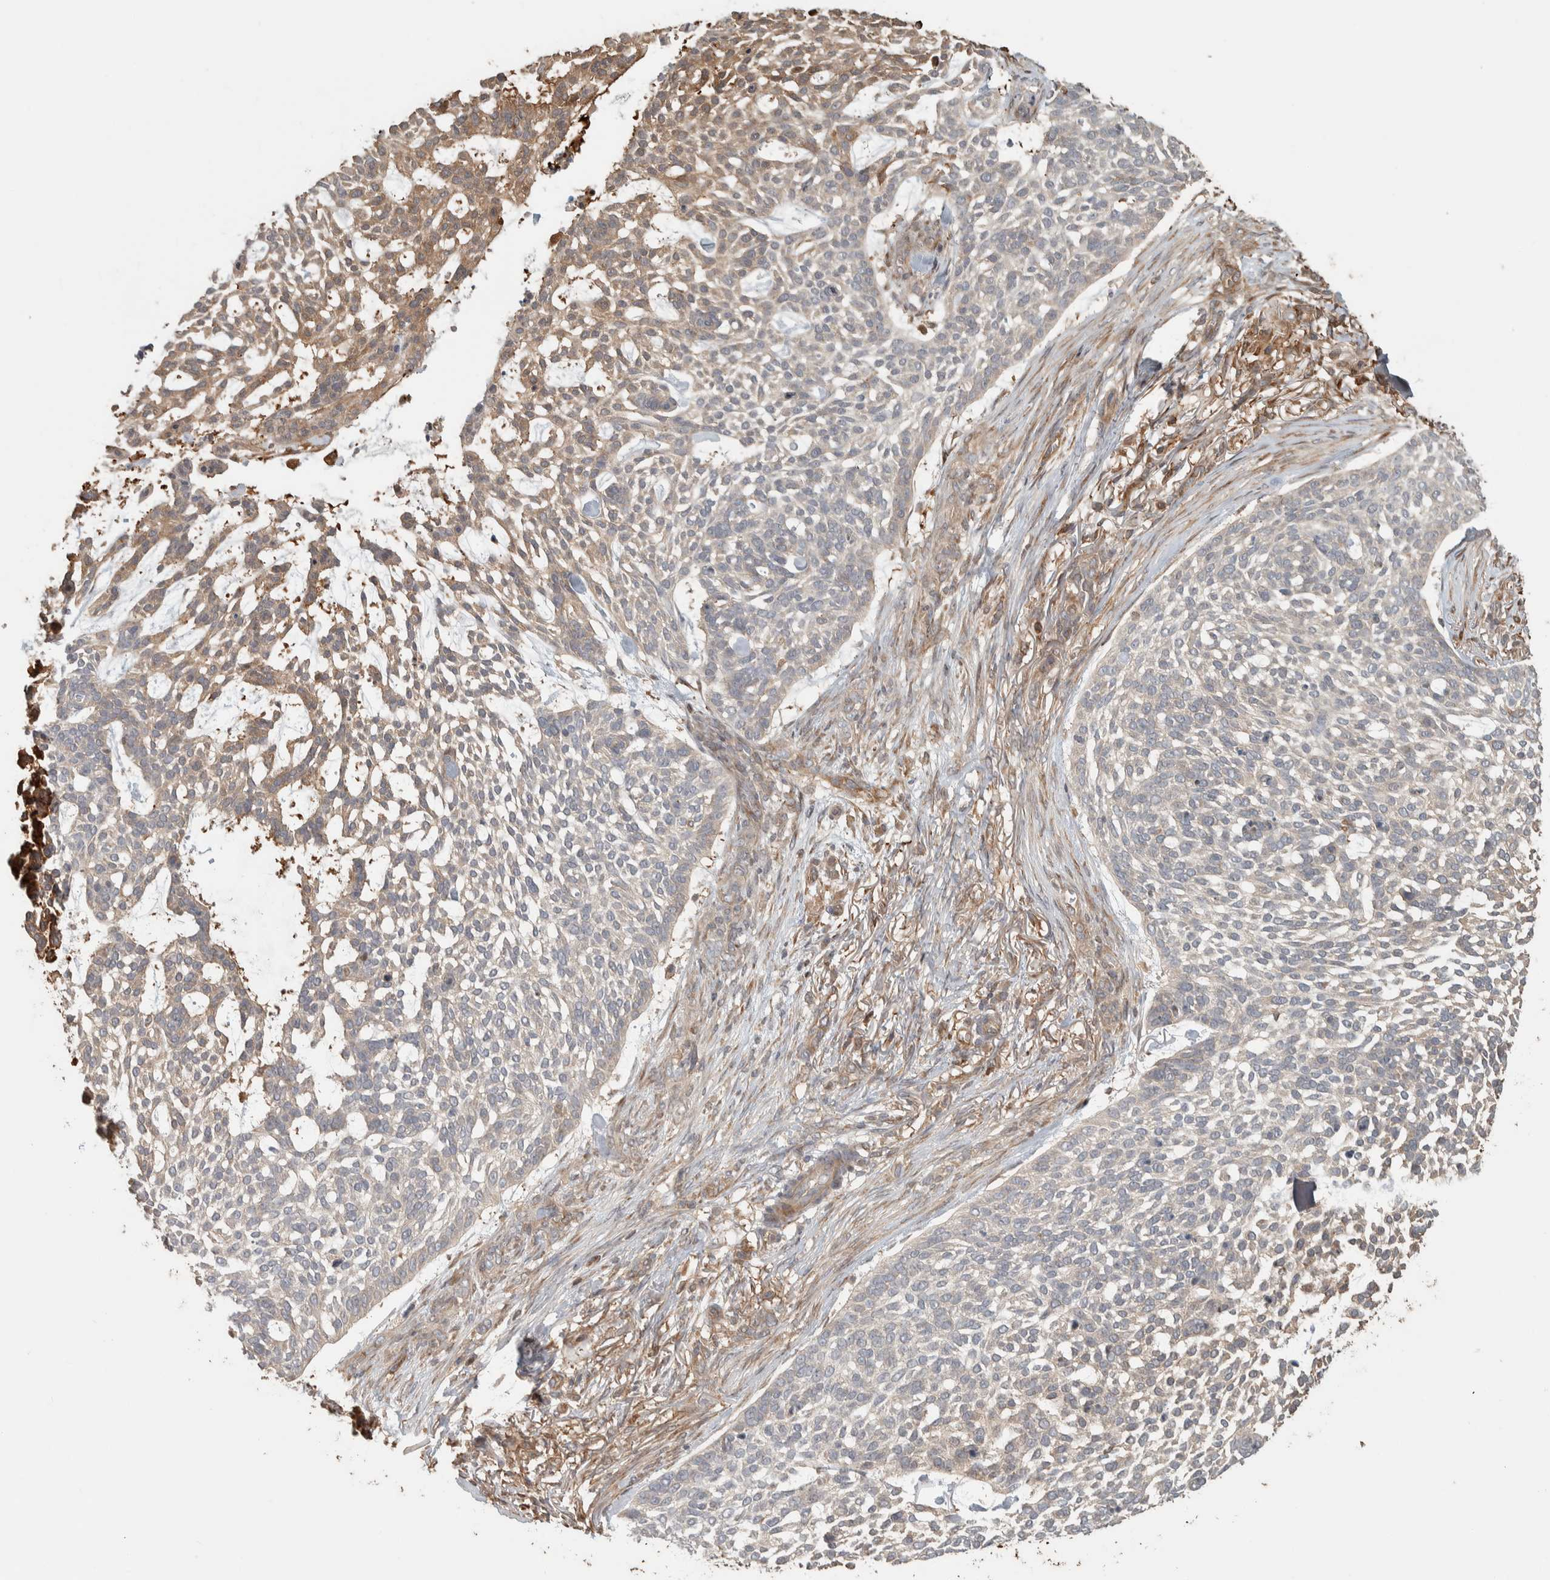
{"staining": {"intensity": "weak", "quantity": "25%-75%", "location": "cytoplasmic/membranous"}, "tissue": "skin cancer", "cell_type": "Tumor cells", "image_type": "cancer", "snomed": [{"axis": "morphology", "description": "Basal cell carcinoma"}, {"axis": "topography", "description": "Skin"}], "caption": "The micrograph exhibits a brown stain indicating the presence of a protein in the cytoplasmic/membranous of tumor cells in skin cancer (basal cell carcinoma).", "gene": "CNTROB", "patient": {"sex": "female", "age": 64}}